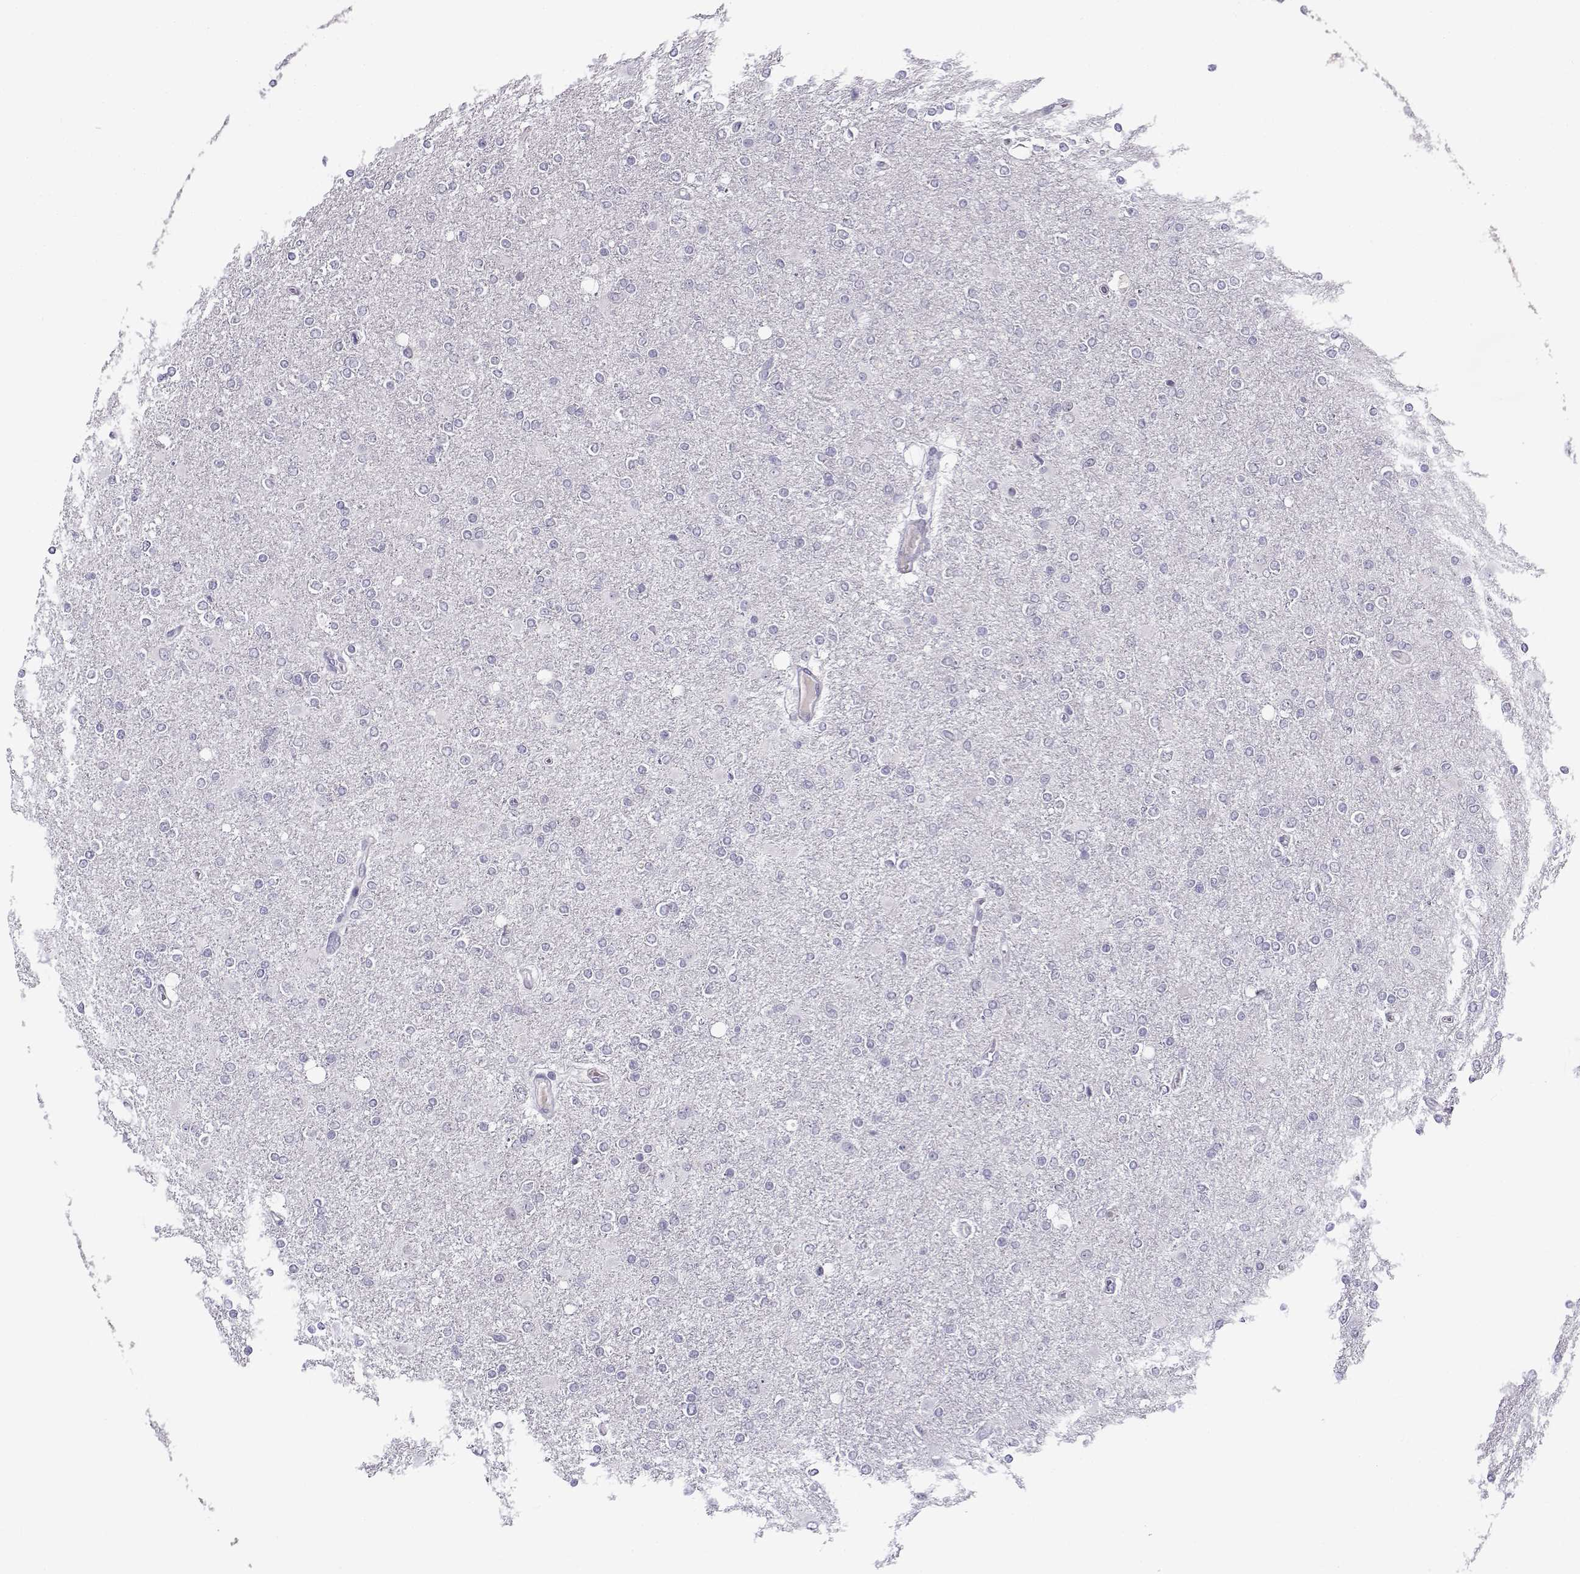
{"staining": {"intensity": "negative", "quantity": "none", "location": "none"}, "tissue": "glioma", "cell_type": "Tumor cells", "image_type": "cancer", "snomed": [{"axis": "morphology", "description": "Glioma, malignant, High grade"}, {"axis": "topography", "description": "Cerebral cortex"}], "caption": "Immunohistochemistry micrograph of glioma stained for a protein (brown), which exhibits no expression in tumor cells.", "gene": "CFAP77", "patient": {"sex": "male", "age": 70}}